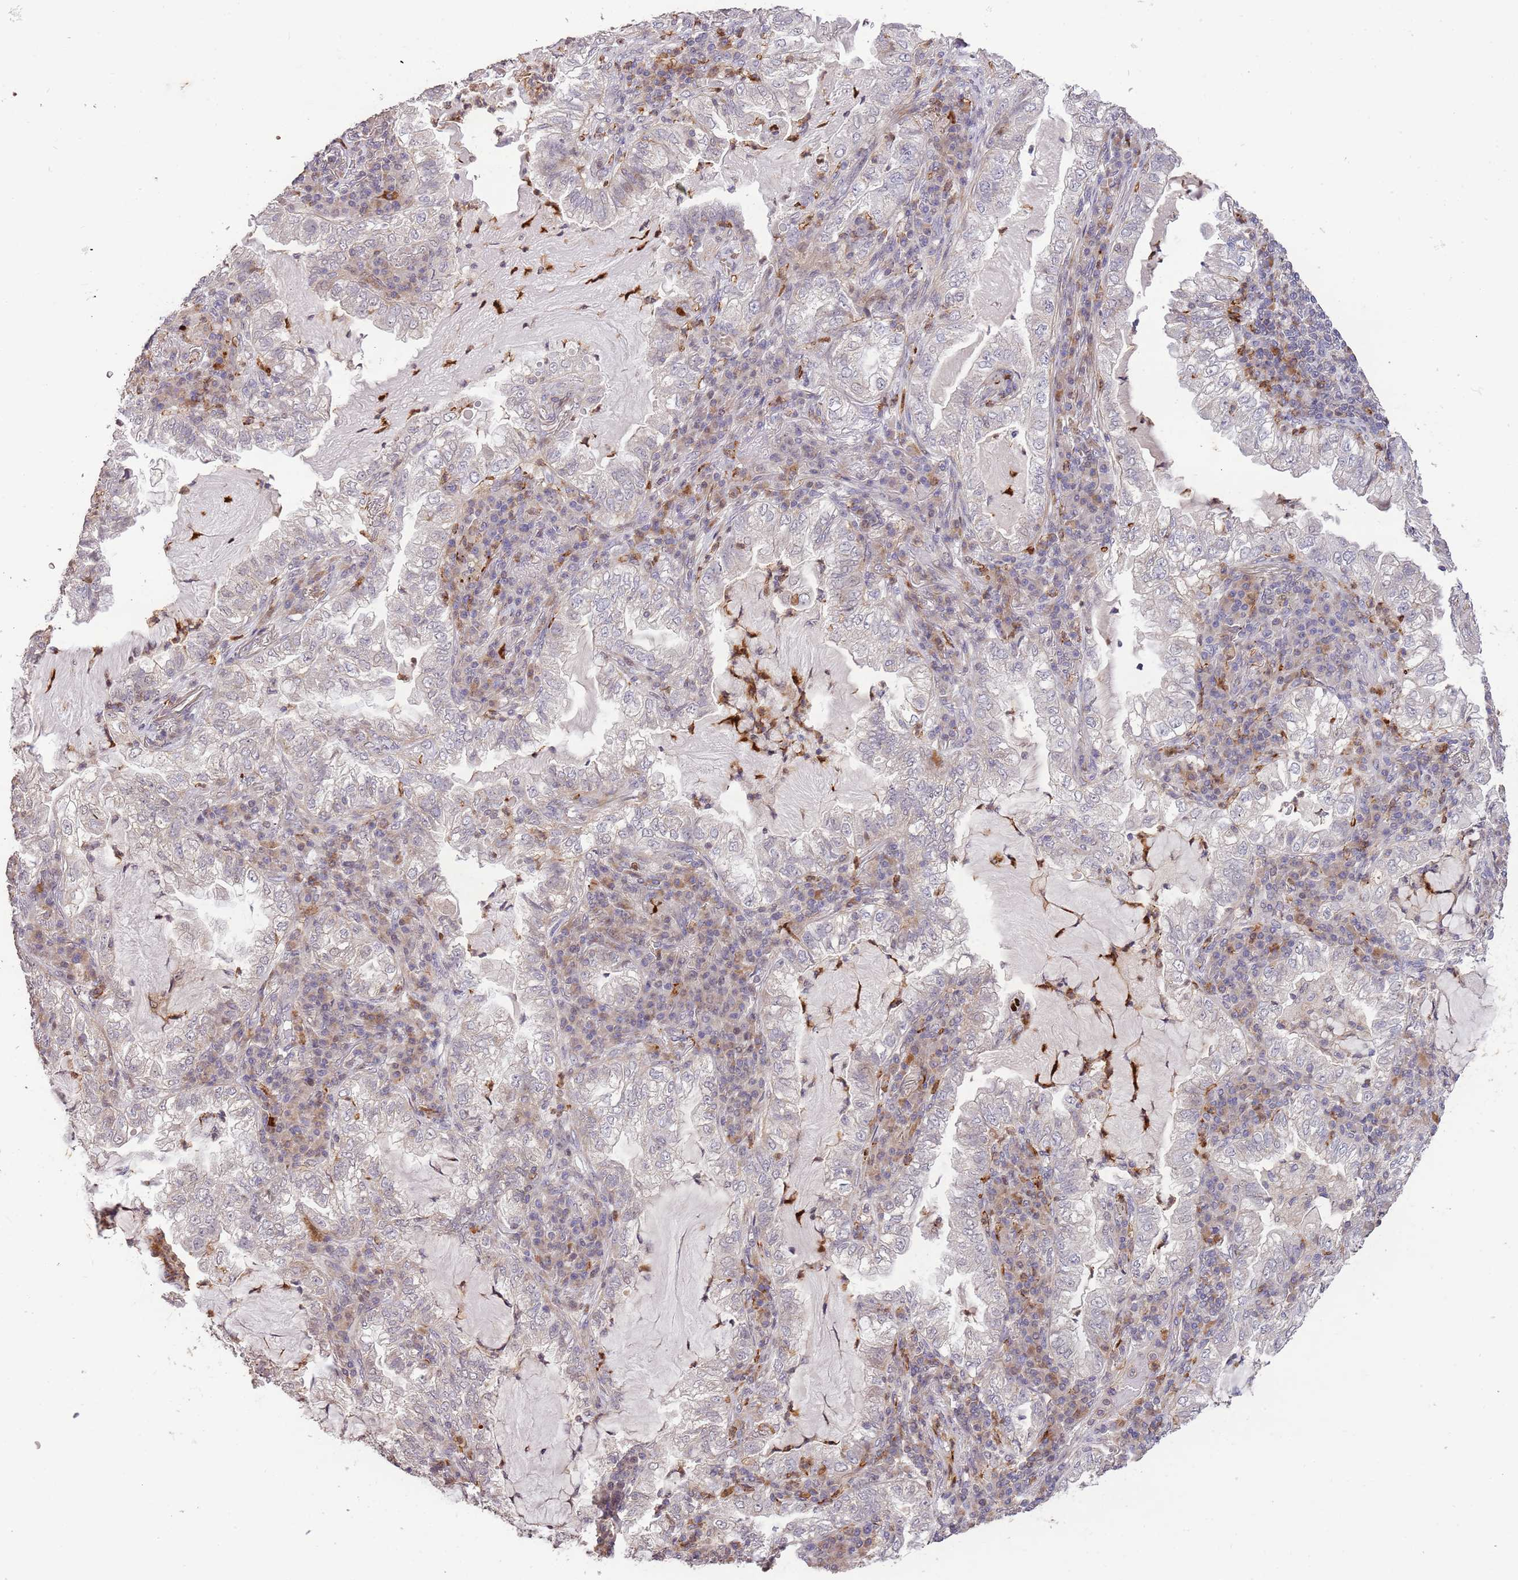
{"staining": {"intensity": "negative", "quantity": "none", "location": "none"}, "tissue": "lung cancer", "cell_type": "Tumor cells", "image_type": "cancer", "snomed": [{"axis": "morphology", "description": "Adenocarcinoma, NOS"}, {"axis": "topography", "description": "Lung"}], "caption": "Tumor cells are negative for protein expression in human lung adenocarcinoma.", "gene": "SLC16A4", "patient": {"sex": "female", "age": 73}}